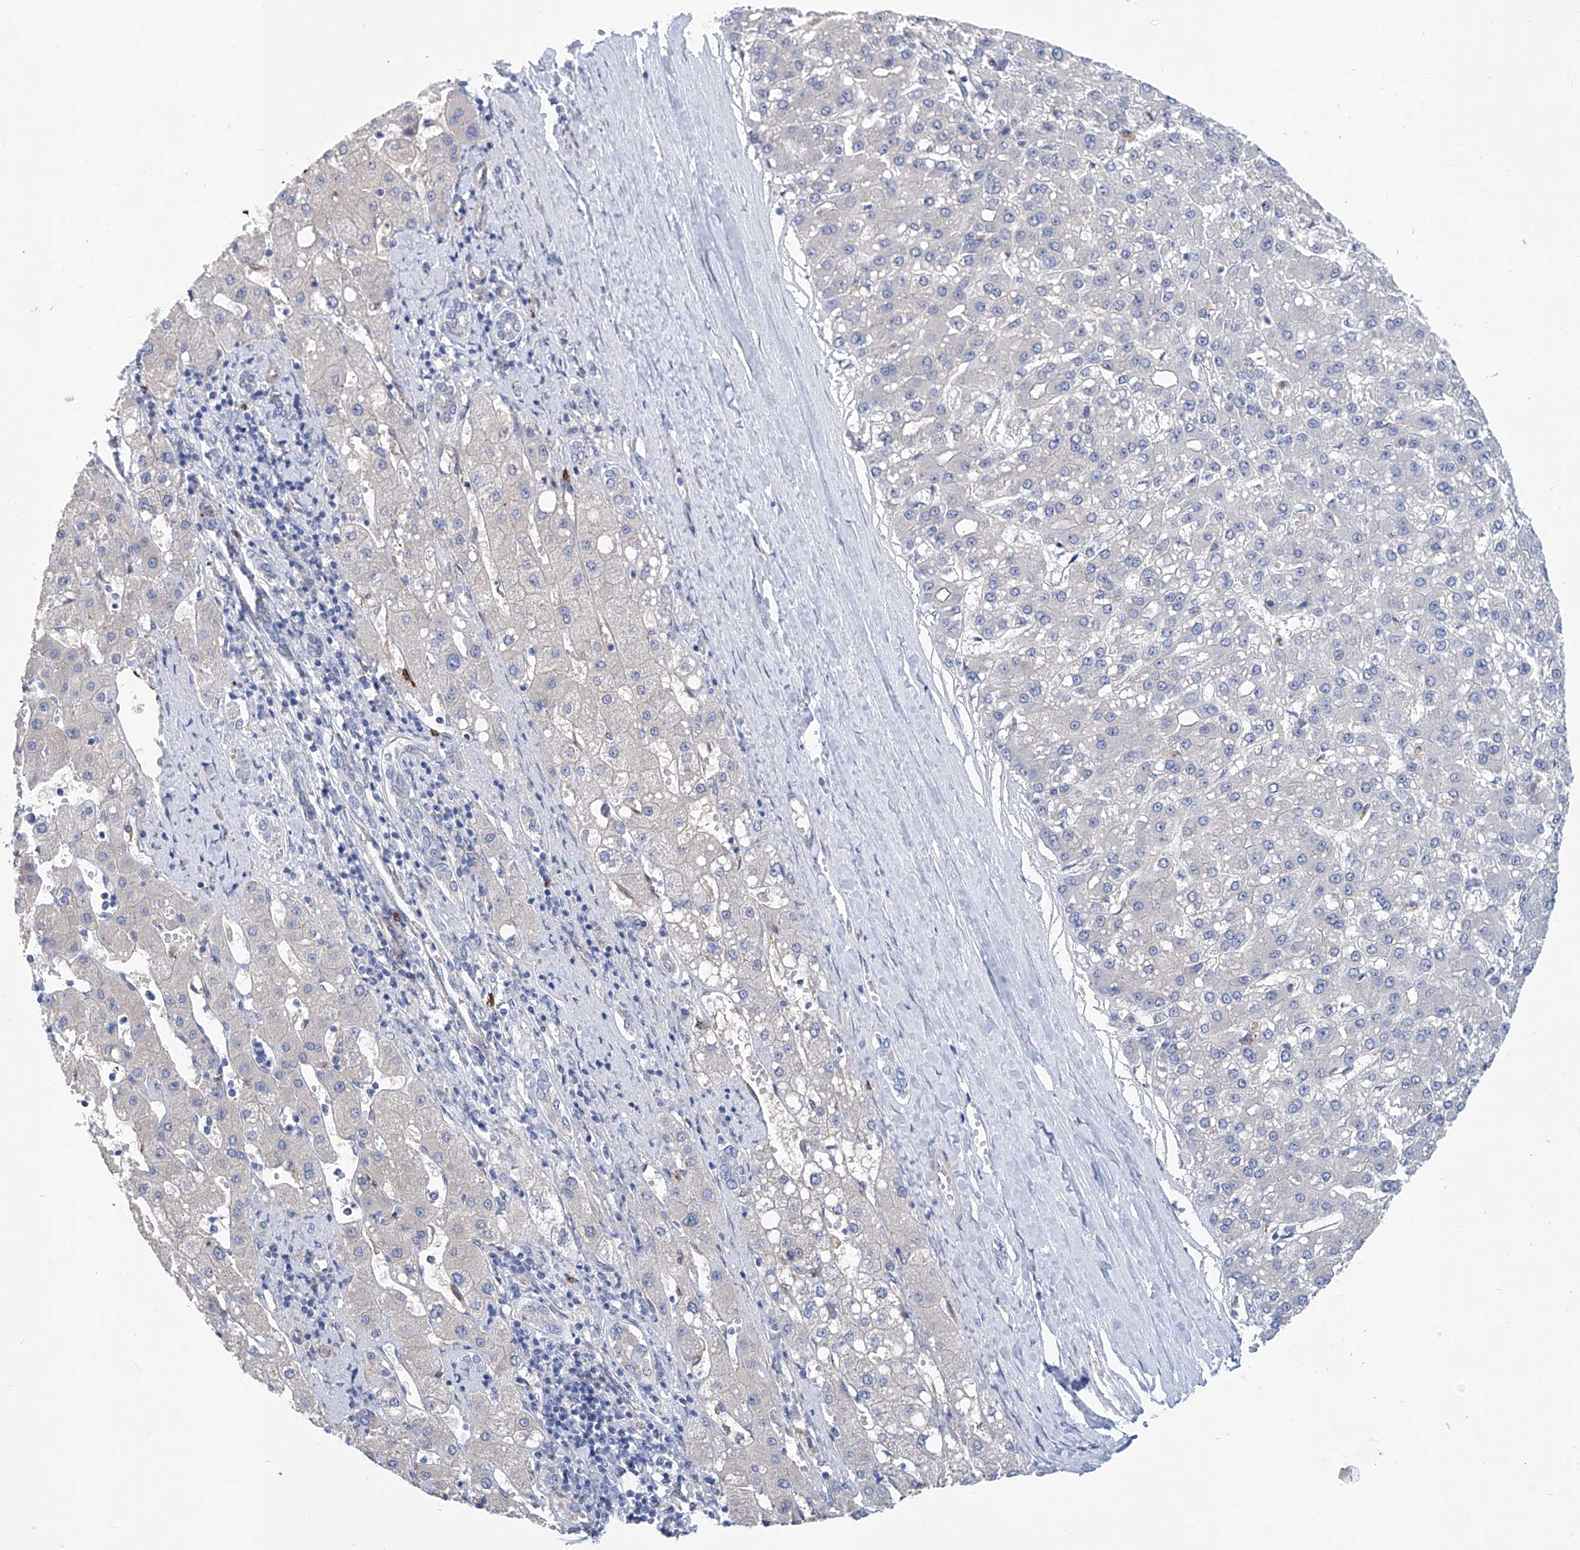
{"staining": {"intensity": "negative", "quantity": "none", "location": "none"}, "tissue": "liver cancer", "cell_type": "Tumor cells", "image_type": "cancer", "snomed": [{"axis": "morphology", "description": "Carcinoma, Hepatocellular, NOS"}, {"axis": "topography", "description": "Liver"}], "caption": "Liver hepatocellular carcinoma was stained to show a protein in brown. There is no significant positivity in tumor cells.", "gene": "TNN", "patient": {"sex": "male", "age": 67}}